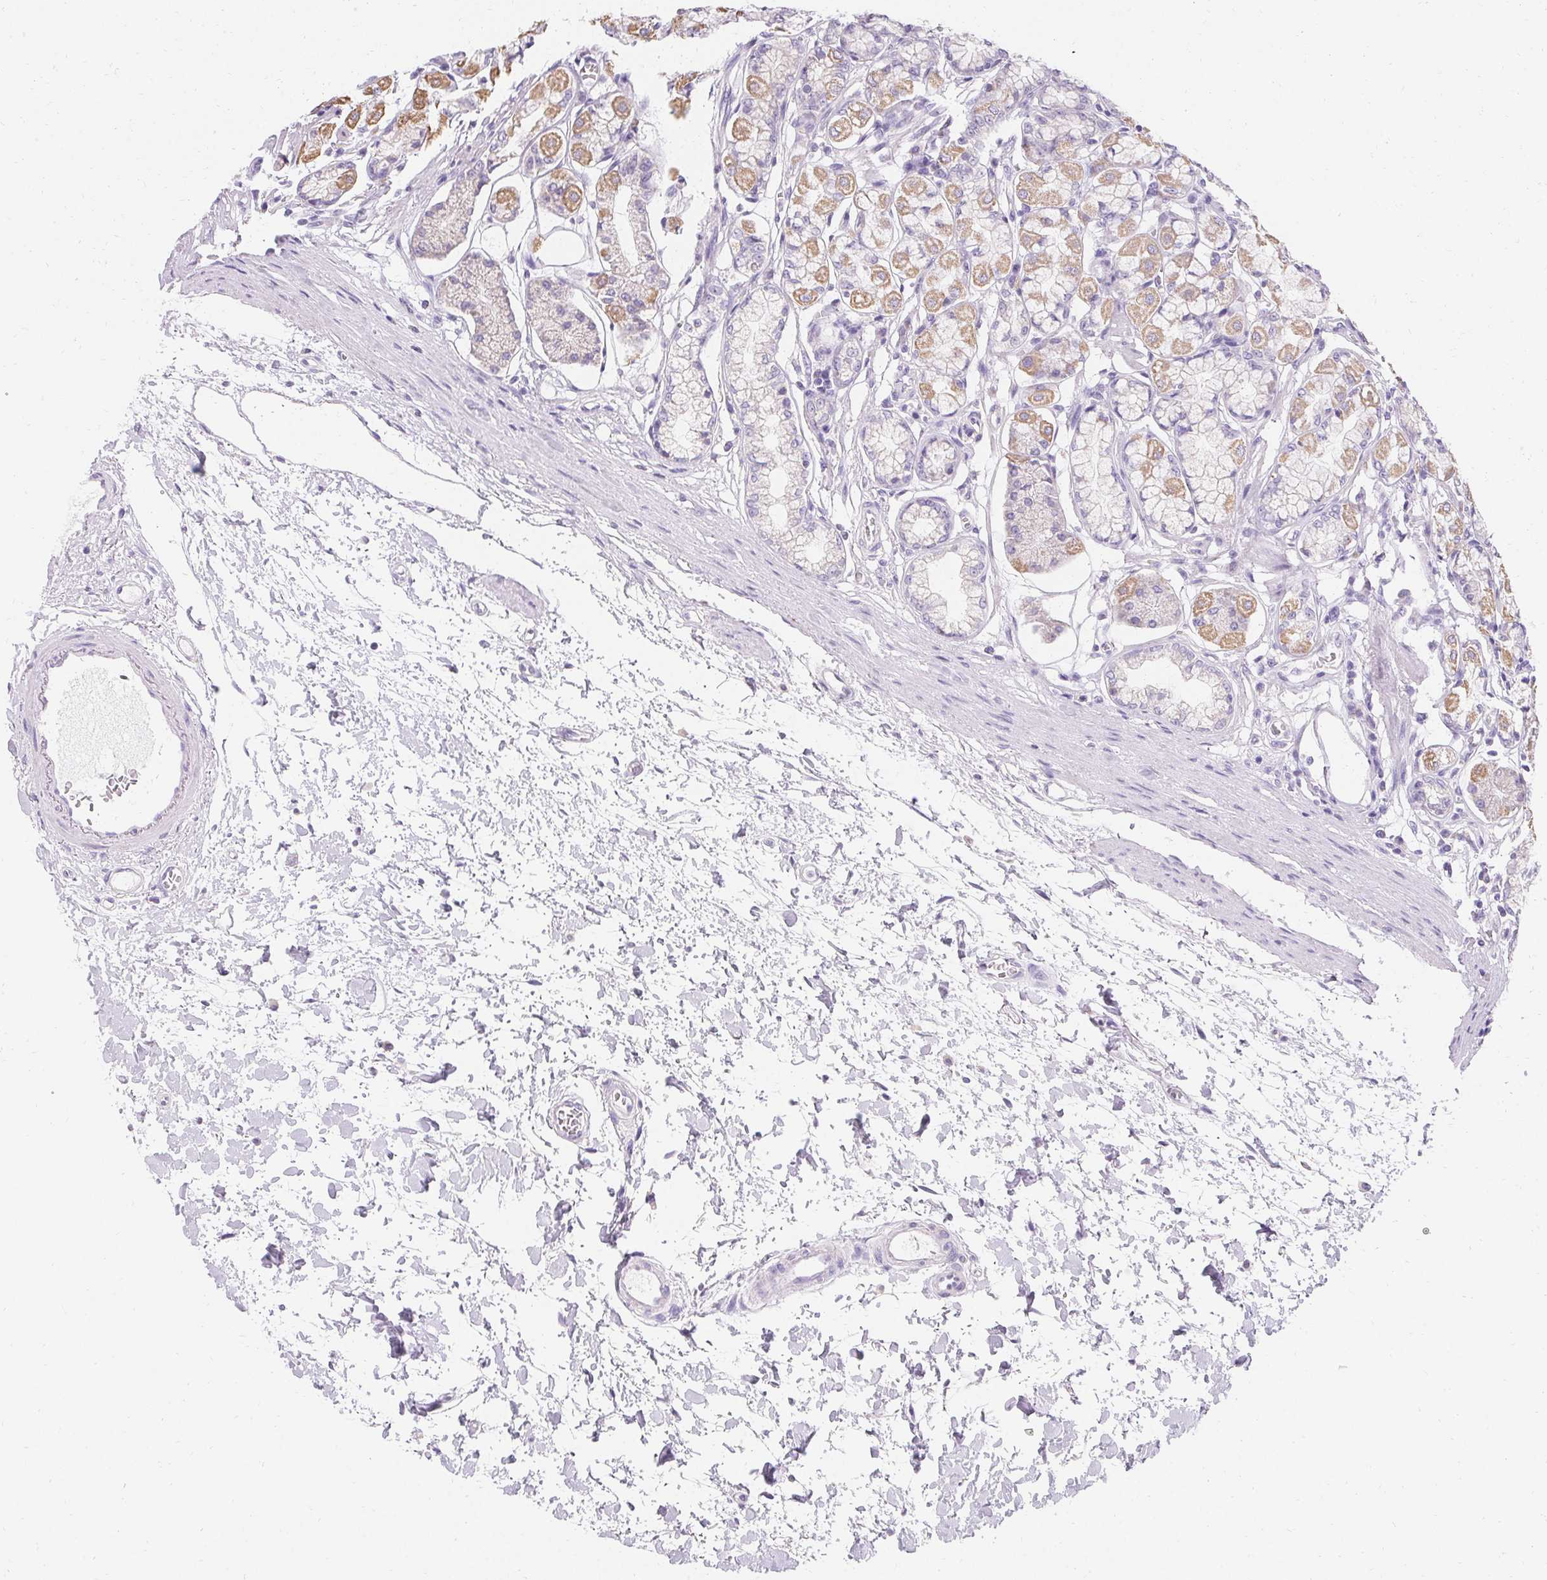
{"staining": {"intensity": "moderate", "quantity": "<25%", "location": "cytoplasmic/membranous"}, "tissue": "stomach", "cell_type": "Glandular cells", "image_type": "normal", "snomed": [{"axis": "morphology", "description": "Normal tissue, NOS"}, {"axis": "topography", "description": "Stomach"}, {"axis": "topography", "description": "Stomach, lower"}], "caption": "Immunohistochemistry (IHC) of normal human stomach demonstrates low levels of moderate cytoplasmic/membranous positivity in approximately <25% of glandular cells.", "gene": "ASGR2", "patient": {"sex": "male", "age": 76}}